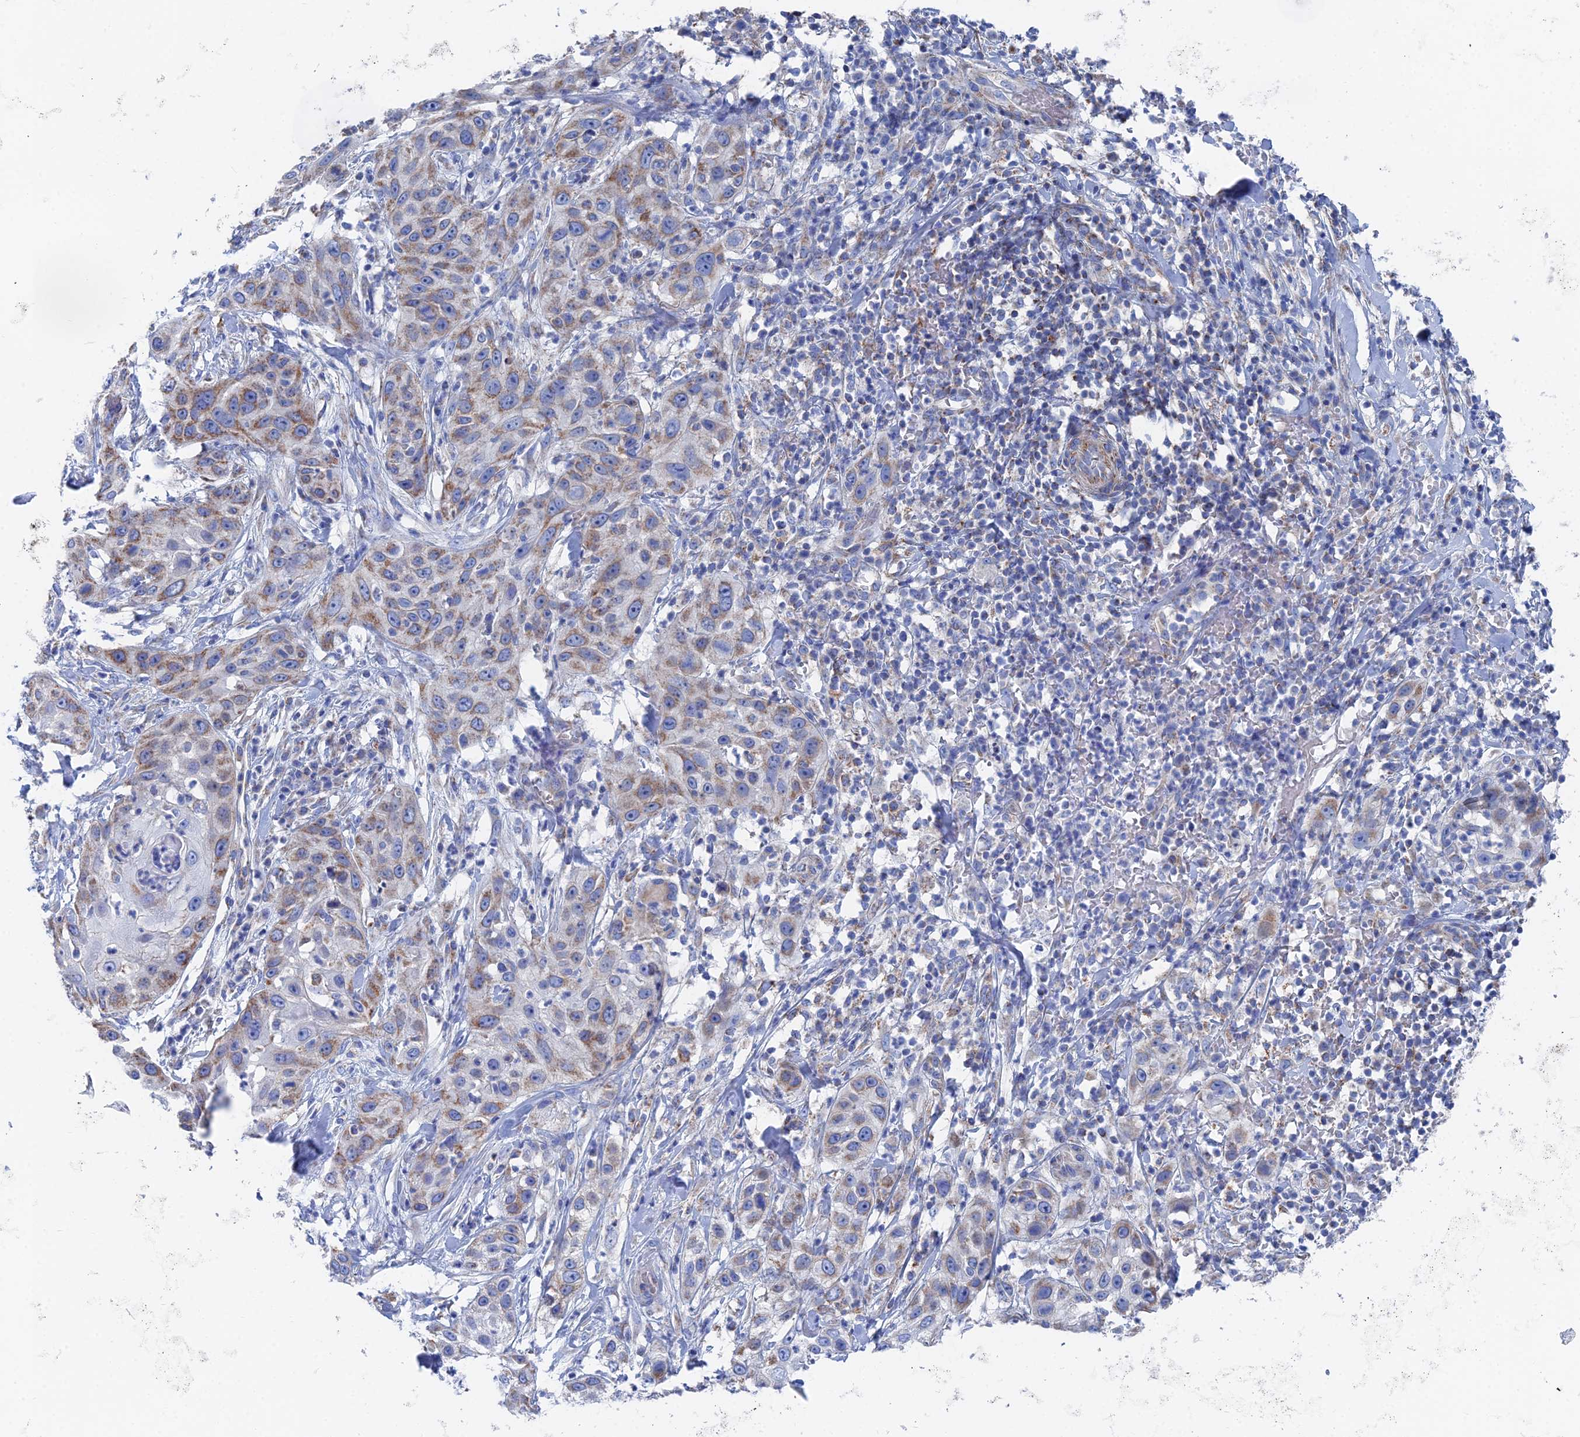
{"staining": {"intensity": "moderate", "quantity": "25%-75%", "location": "cytoplasmic/membranous"}, "tissue": "skin cancer", "cell_type": "Tumor cells", "image_type": "cancer", "snomed": [{"axis": "morphology", "description": "Squamous cell carcinoma, NOS"}, {"axis": "topography", "description": "Skin"}], "caption": "This histopathology image demonstrates skin cancer (squamous cell carcinoma) stained with immunohistochemistry to label a protein in brown. The cytoplasmic/membranous of tumor cells show moderate positivity for the protein. Nuclei are counter-stained blue.", "gene": "IFT80", "patient": {"sex": "female", "age": 44}}